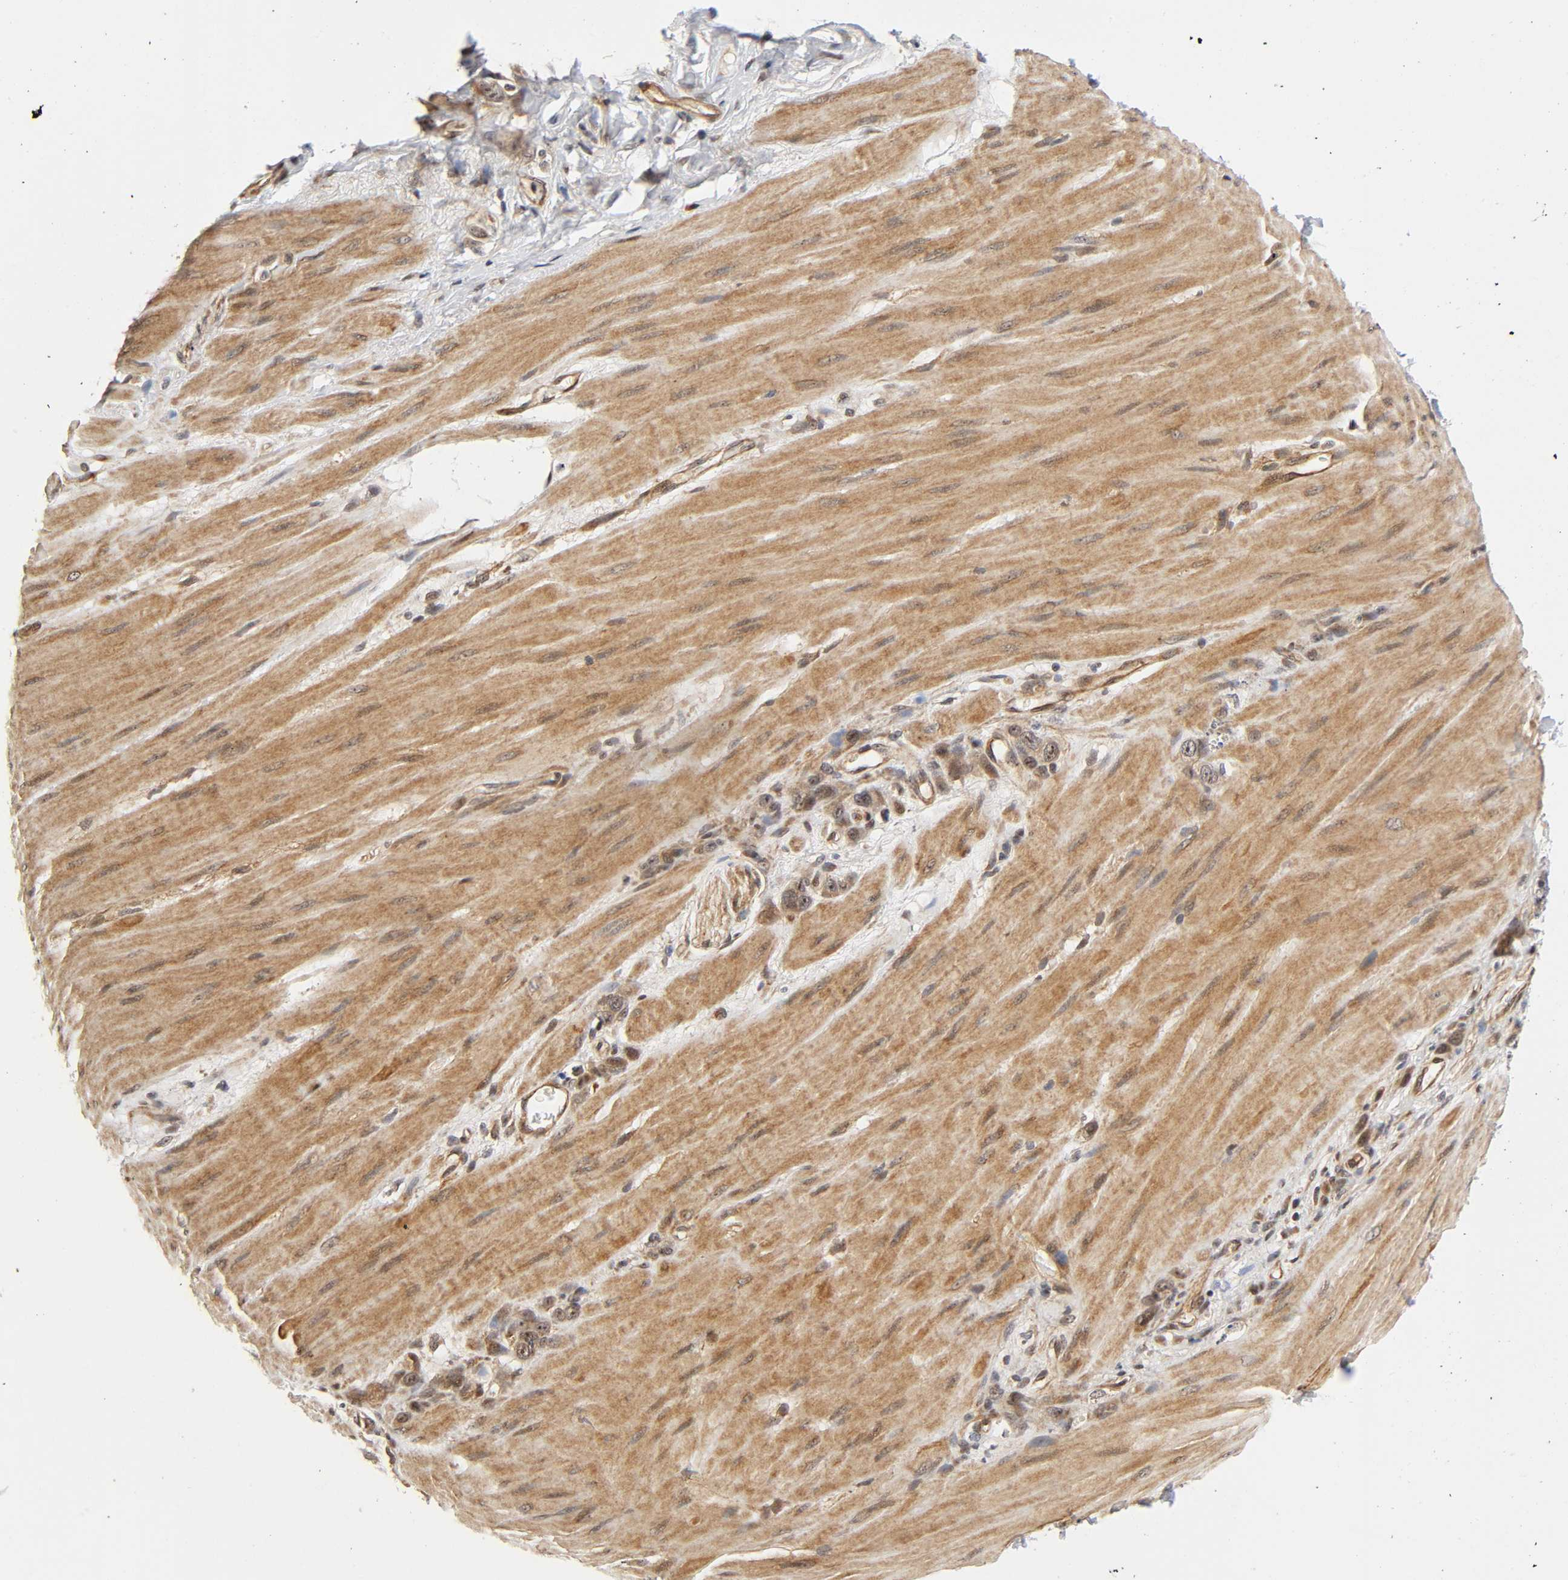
{"staining": {"intensity": "weak", "quantity": ">75%", "location": "cytoplasmic/membranous"}, "tissue": "stomach cancer", "cell_type": "Tumor cells", "image_type": "cancer", "snomed": [{"axis": "morphology", "description": "Adenocarcinoma, NOS"}, {"axis": "topography", "description": "Stomach"}], "caption": "An image of human stomach cancer (adenocarcinoma) stained for a protein demonstrates weak cytoplasmic/membranous brown staining in tumor cells. (DAB (3,3'-diaminobenzidine) IHC with brightfield microscopy, high magnification).", "gene": "IQCJ-SCHIP1", "patient": {"sex": "male", "age": 82}}